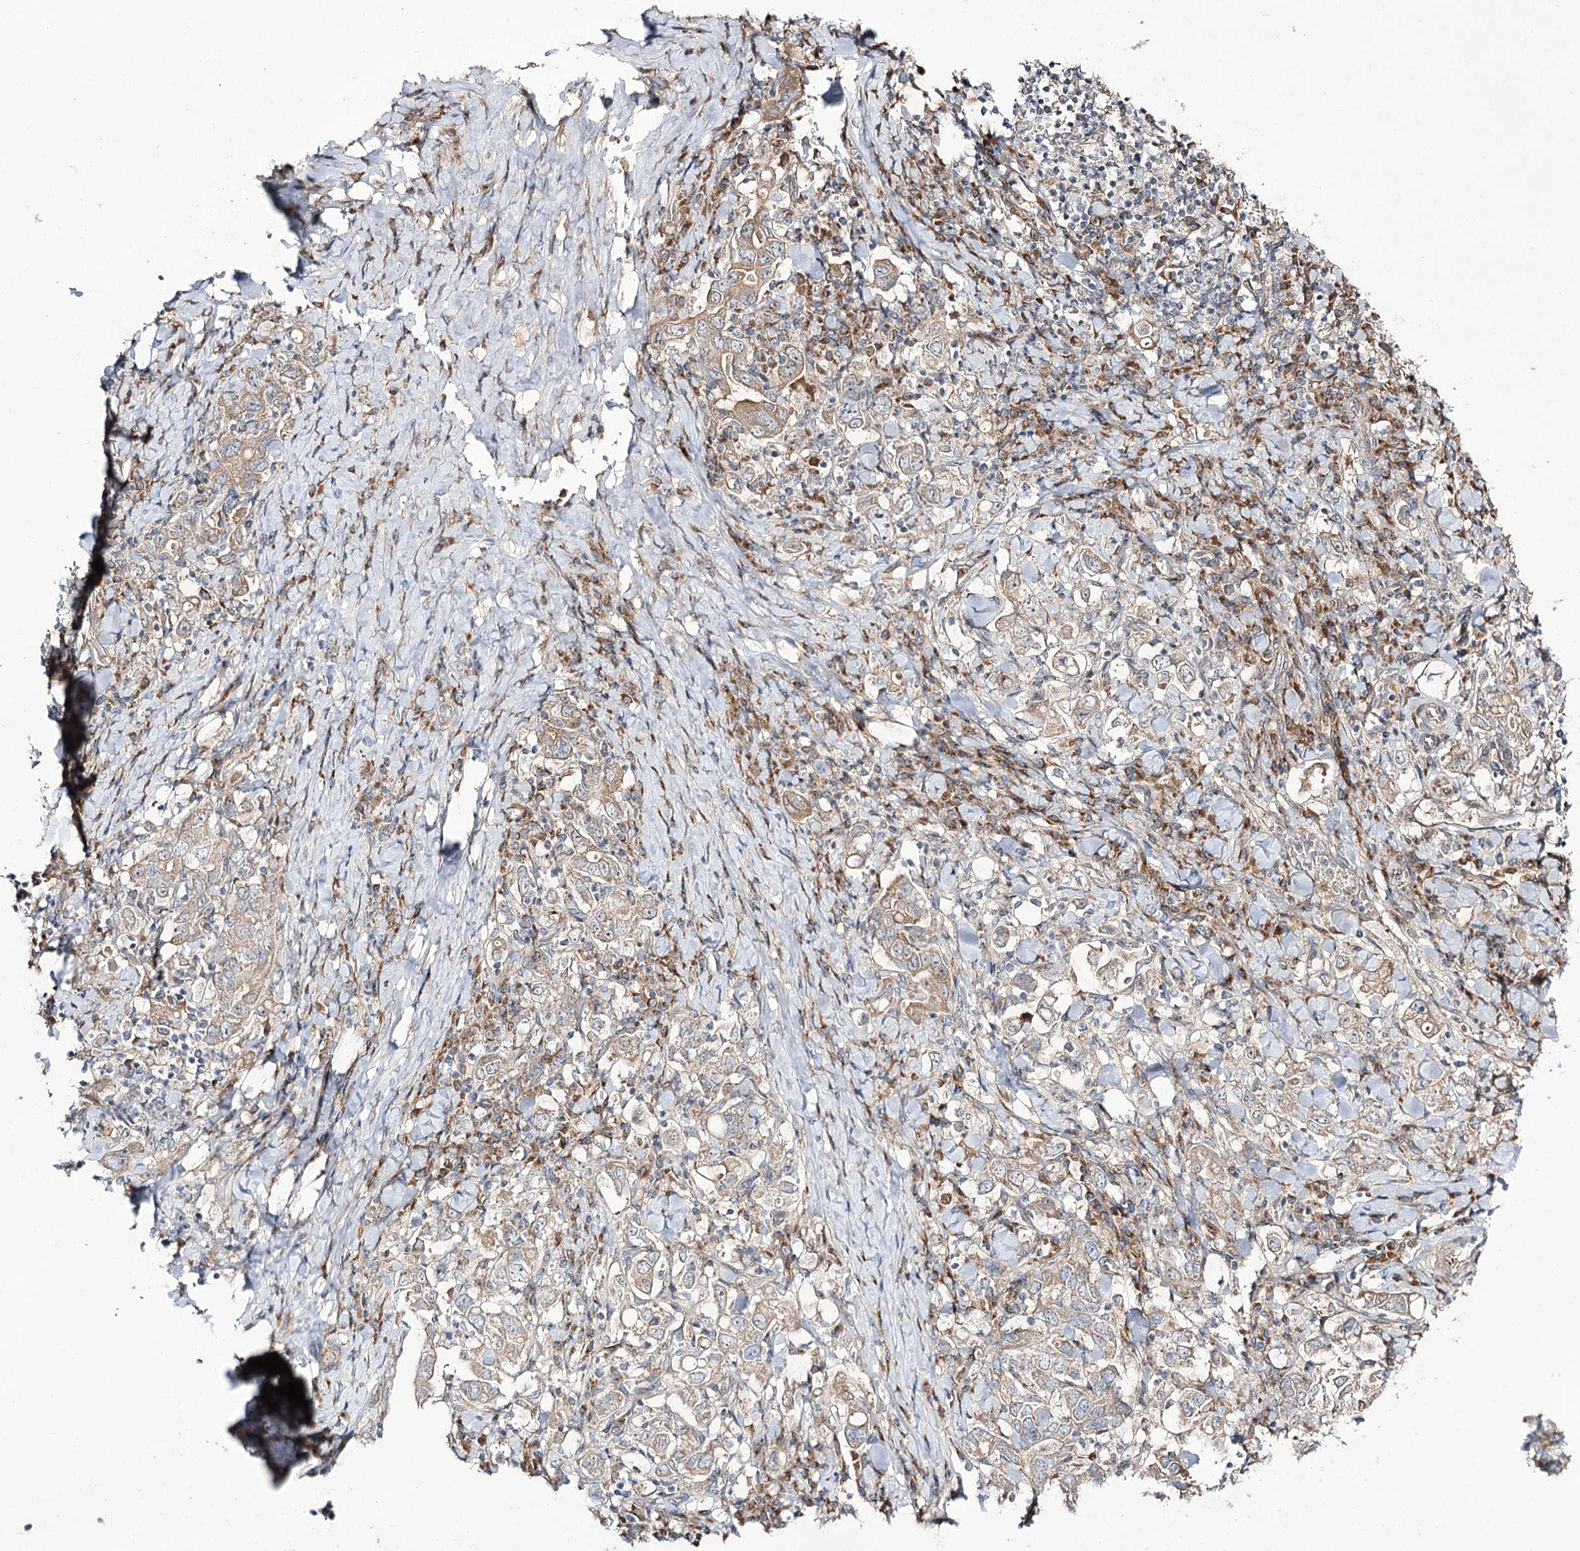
{"staining": {"intensity": "weak", "quantity": ">75%", "location": "cytoplasmic/membranous"}, "tissue": "stomach cancer", "cell_type": "Tumor cells", "image_type": "cancer", "snomed": [{"axis": "morphology", "description": "Adenocarcinoma, NOS"}, {"axis": "topography", "description": "Stomach, upper"}], "caption": "Immunohistochemical staining of human stomach cancer (adenocarcinoma) exhibits low levels of weak cytoplasmic/membranous protein positivity in about >75% of tumor cells. The staining was performed using DAB (3,3'-diaminobenzidine), with brown indicating positive protein expression. Nuclei are stained blue with hematoxylin.", "gene": "C11orf80", "patient": {"sex": "male", "age": 62}}